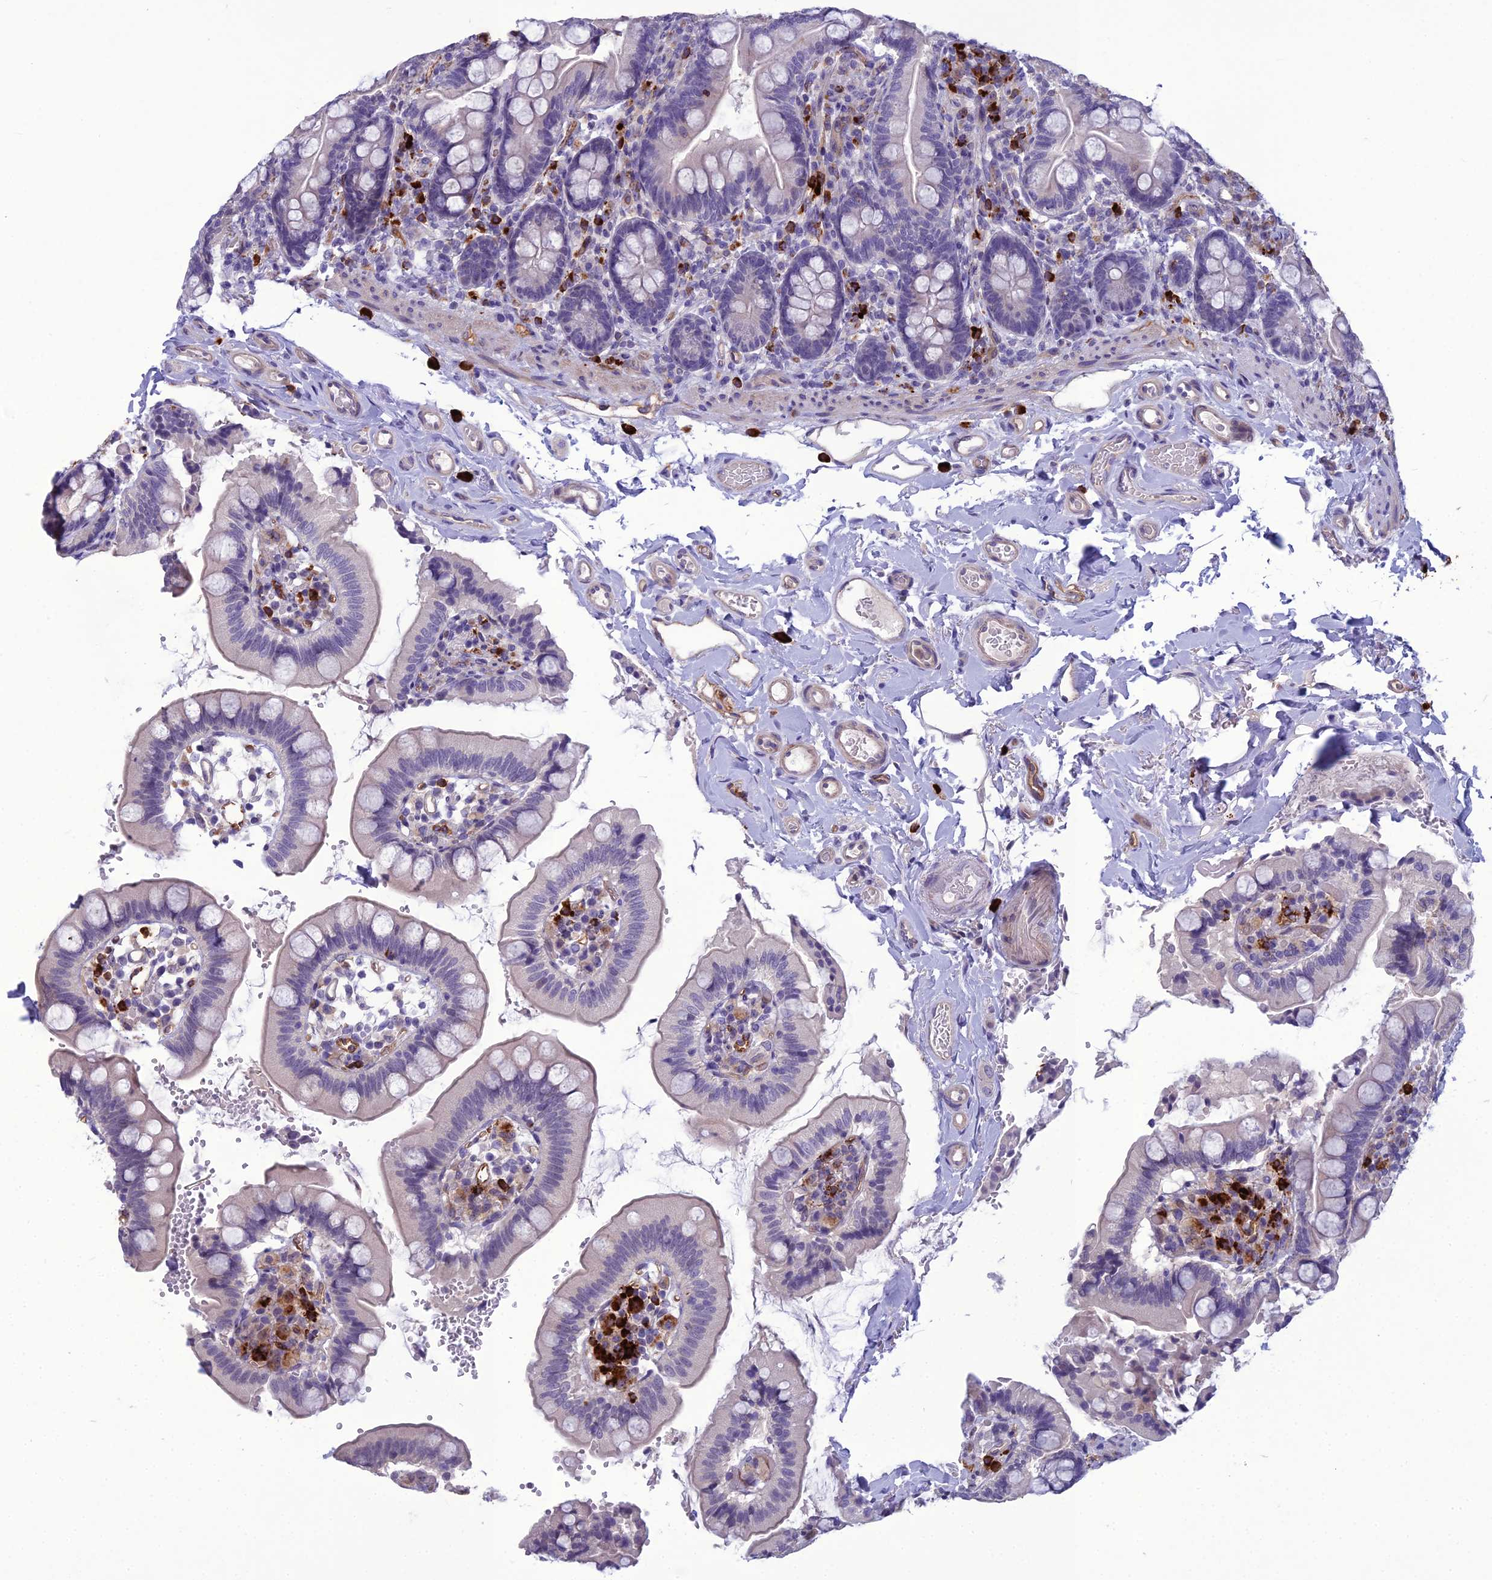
{"staining": {"intensity": "negative", "quantity": "none", "location": "none"}, "tissue": "small intestine", "cell_type": "Glandular cells", "image_type": "normal", "snomed": [{"axis": "morphology", "description": "Normal tissue, NOS"}, {"axis": "topography", "description": "Small intestine"}], "caption": "A micrograph of human small intestine is negative for staining in glandular cells. (Immunohistochemistry, brightfield microscopy, high magnification).", "gene": "BBS7", "patient": {"sex": "female", "age": 64}}